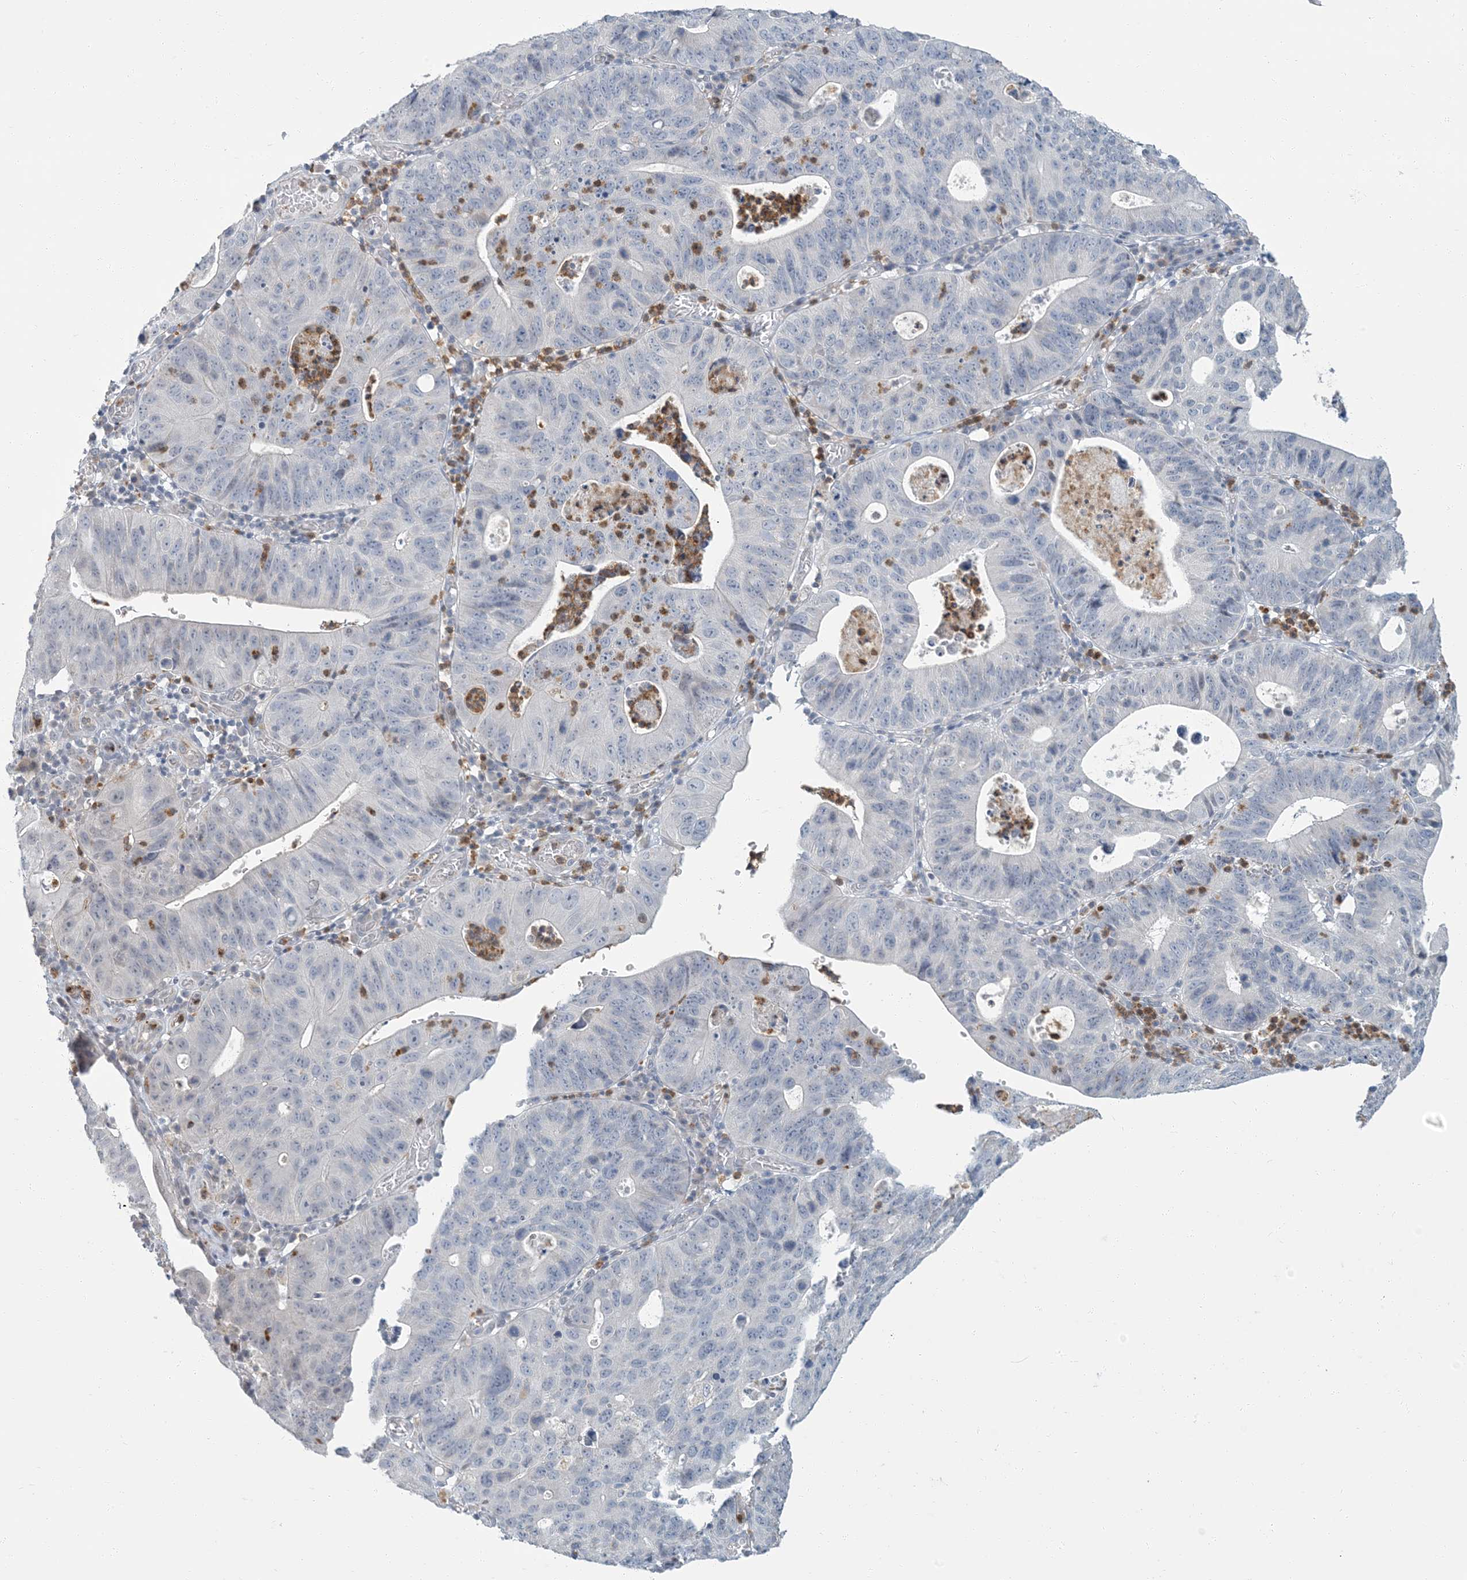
{"staining": {"intensity": "negative", "quantity": "none", "location": "none"}, "tissue": "stomach cancer", "cell_type": "Tumor cells", "image_type": "cancer", "snomed": [{"axis": "morphology", "description": "Adenocarcinoma, NOS"}, {"axis": "topography", "description": "Stomach"}], "caption": "Immunohistochemical staining of stomach cancer exhibits no significant staining in tumor cells.", "gene": "EPHA4", "patient": {"sex": "male", "age": 59}}